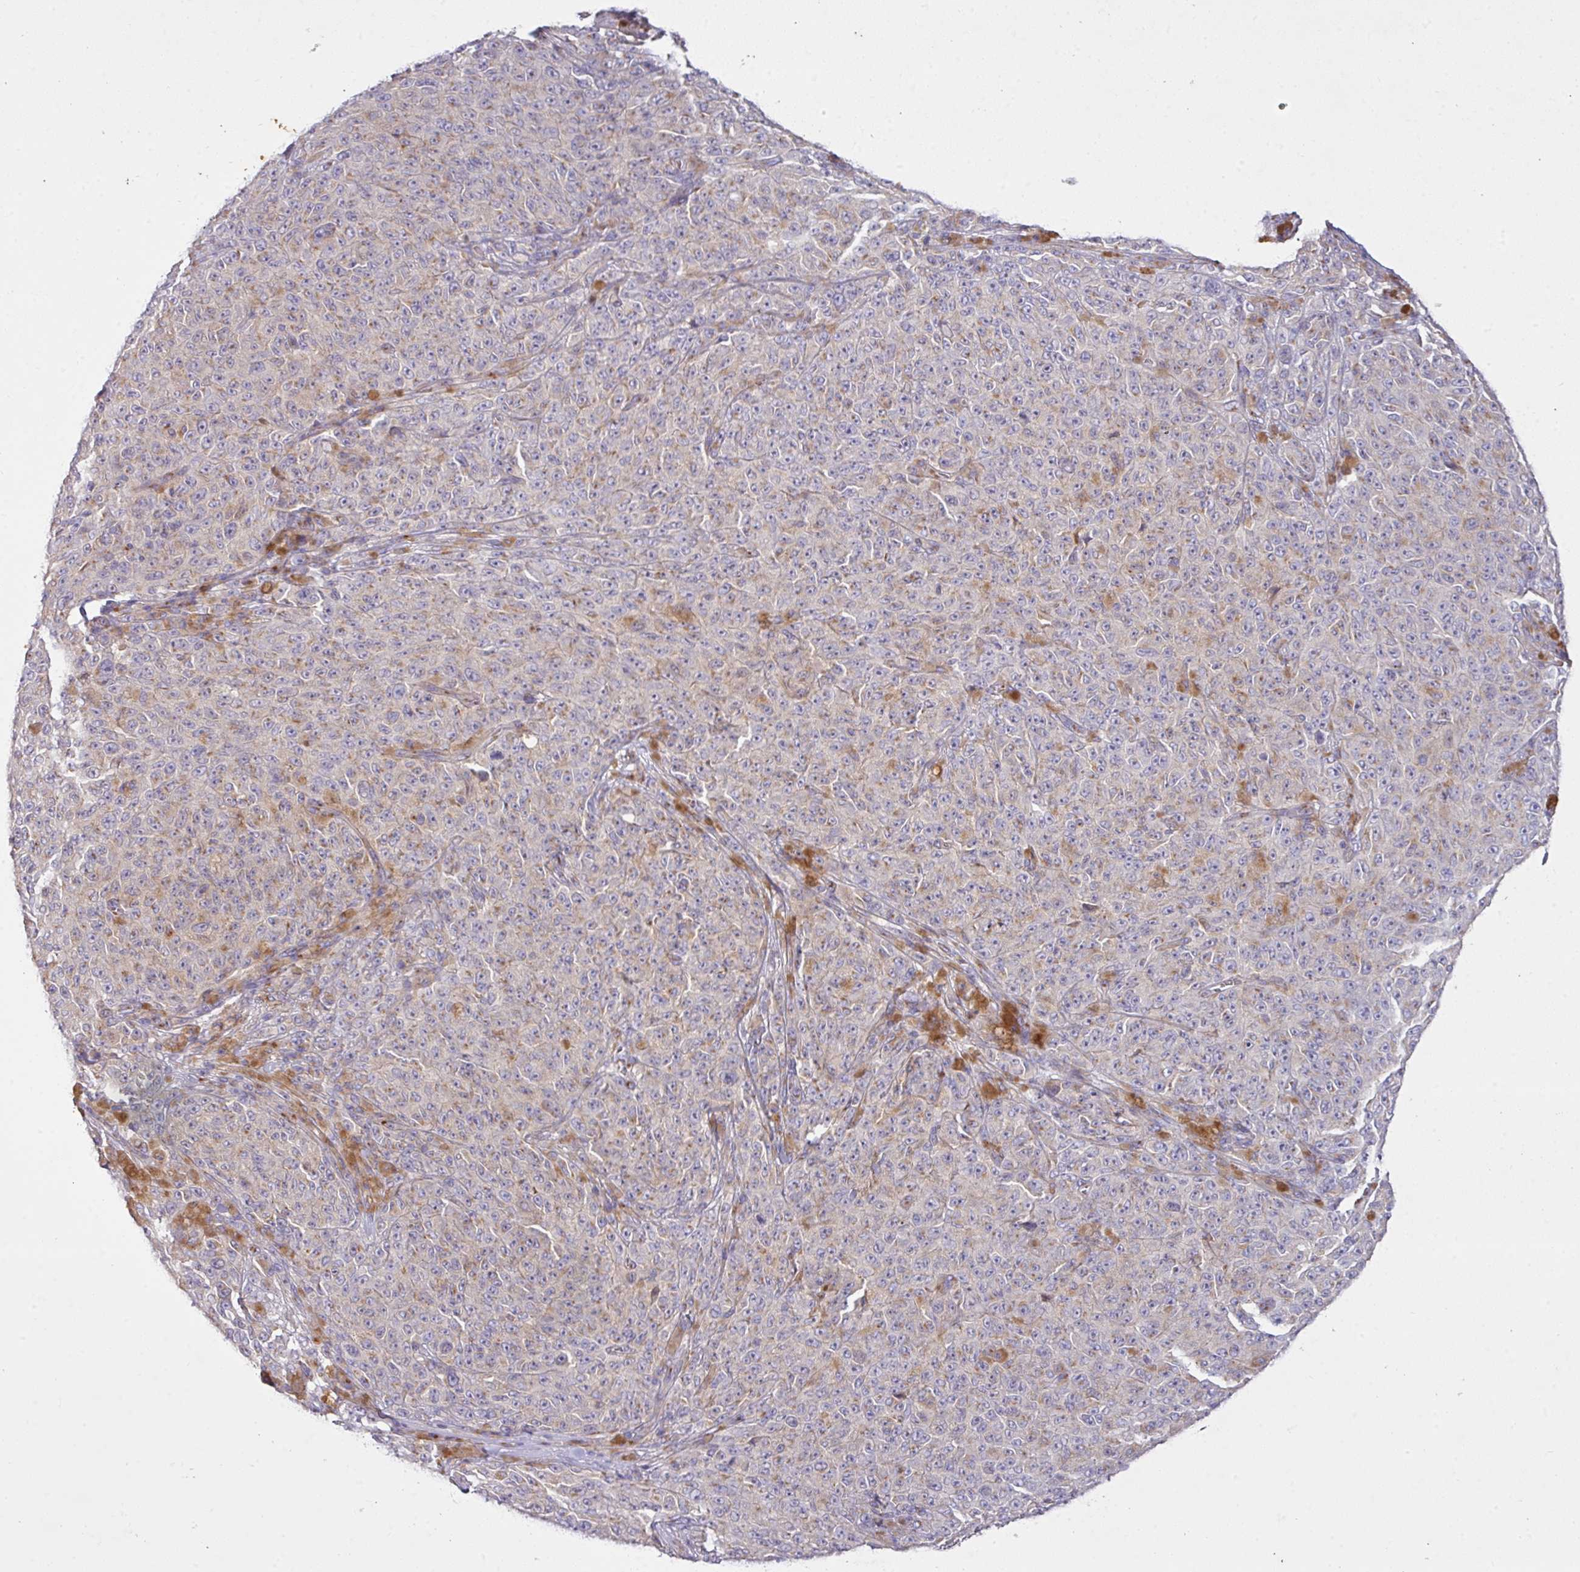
{"staining": {"intensity": "weak", "quantity": "<25%", "location": "cytoplasmic/membranous"}, "tissue": "melanoma", "cell_type": "Tumor cells", "image_type": "cancer", "snomed": [{"axis": "morphology", "description": "Malignant melanoma, NOS"}, {"axis": "topography", "description": "Skin"}], "caption": "Melanoma was stained to show a protein in brown. There is no significant expression in tumor cells.", "gene": "VTI1A", "patient": {"sex": "female", "age": 82}}